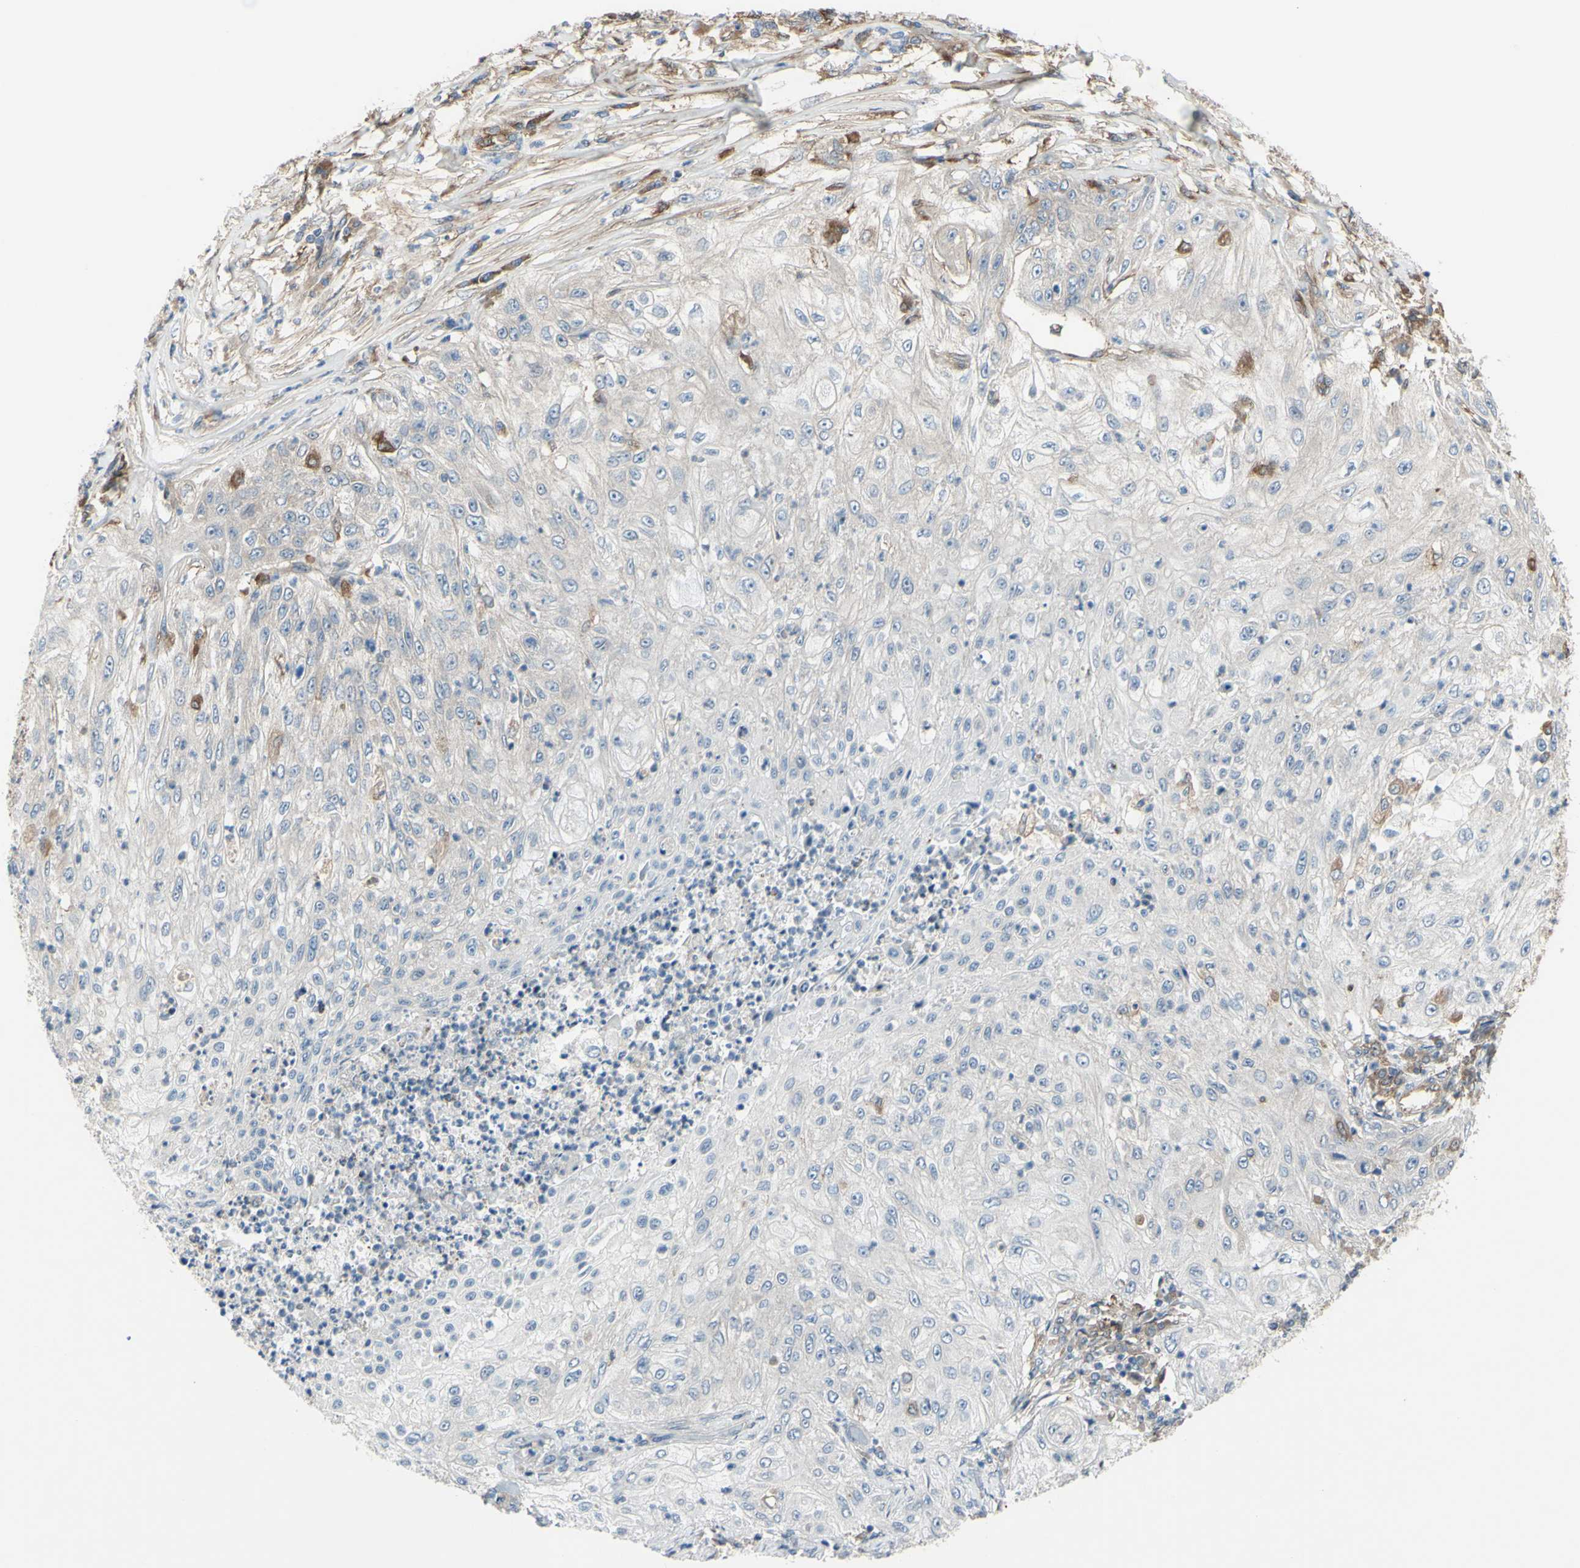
{"staining": {"intensity": "negative", "quantity": "none", "location": "none"}, "tissue": "lung cancer", "cell_type": "Tumor cells", "image_type": "cancer", "snomed": [{"axis": "morphology", "description": "Inflammation, NOS"}, {"axis": "morphology", "description": "Squamous cell carcinoma, NOS"}, {"axis": "topography", "description": "Lymph node"}, {"axis": "topography", "description": "Soft tissue"}, {"axis": "topography", "description": "Lung"}], "caption": "High magnification brightfield microscopy of lung cancer (squamous cell carcinoma) stained with DAB (brown) and counterstained with hematoxylin (blue): tumor cells show no significant expression. Nuclei are stained in blue.", "gene": "IGSF9B", "patient": {"sex": "male", "age": 66}}